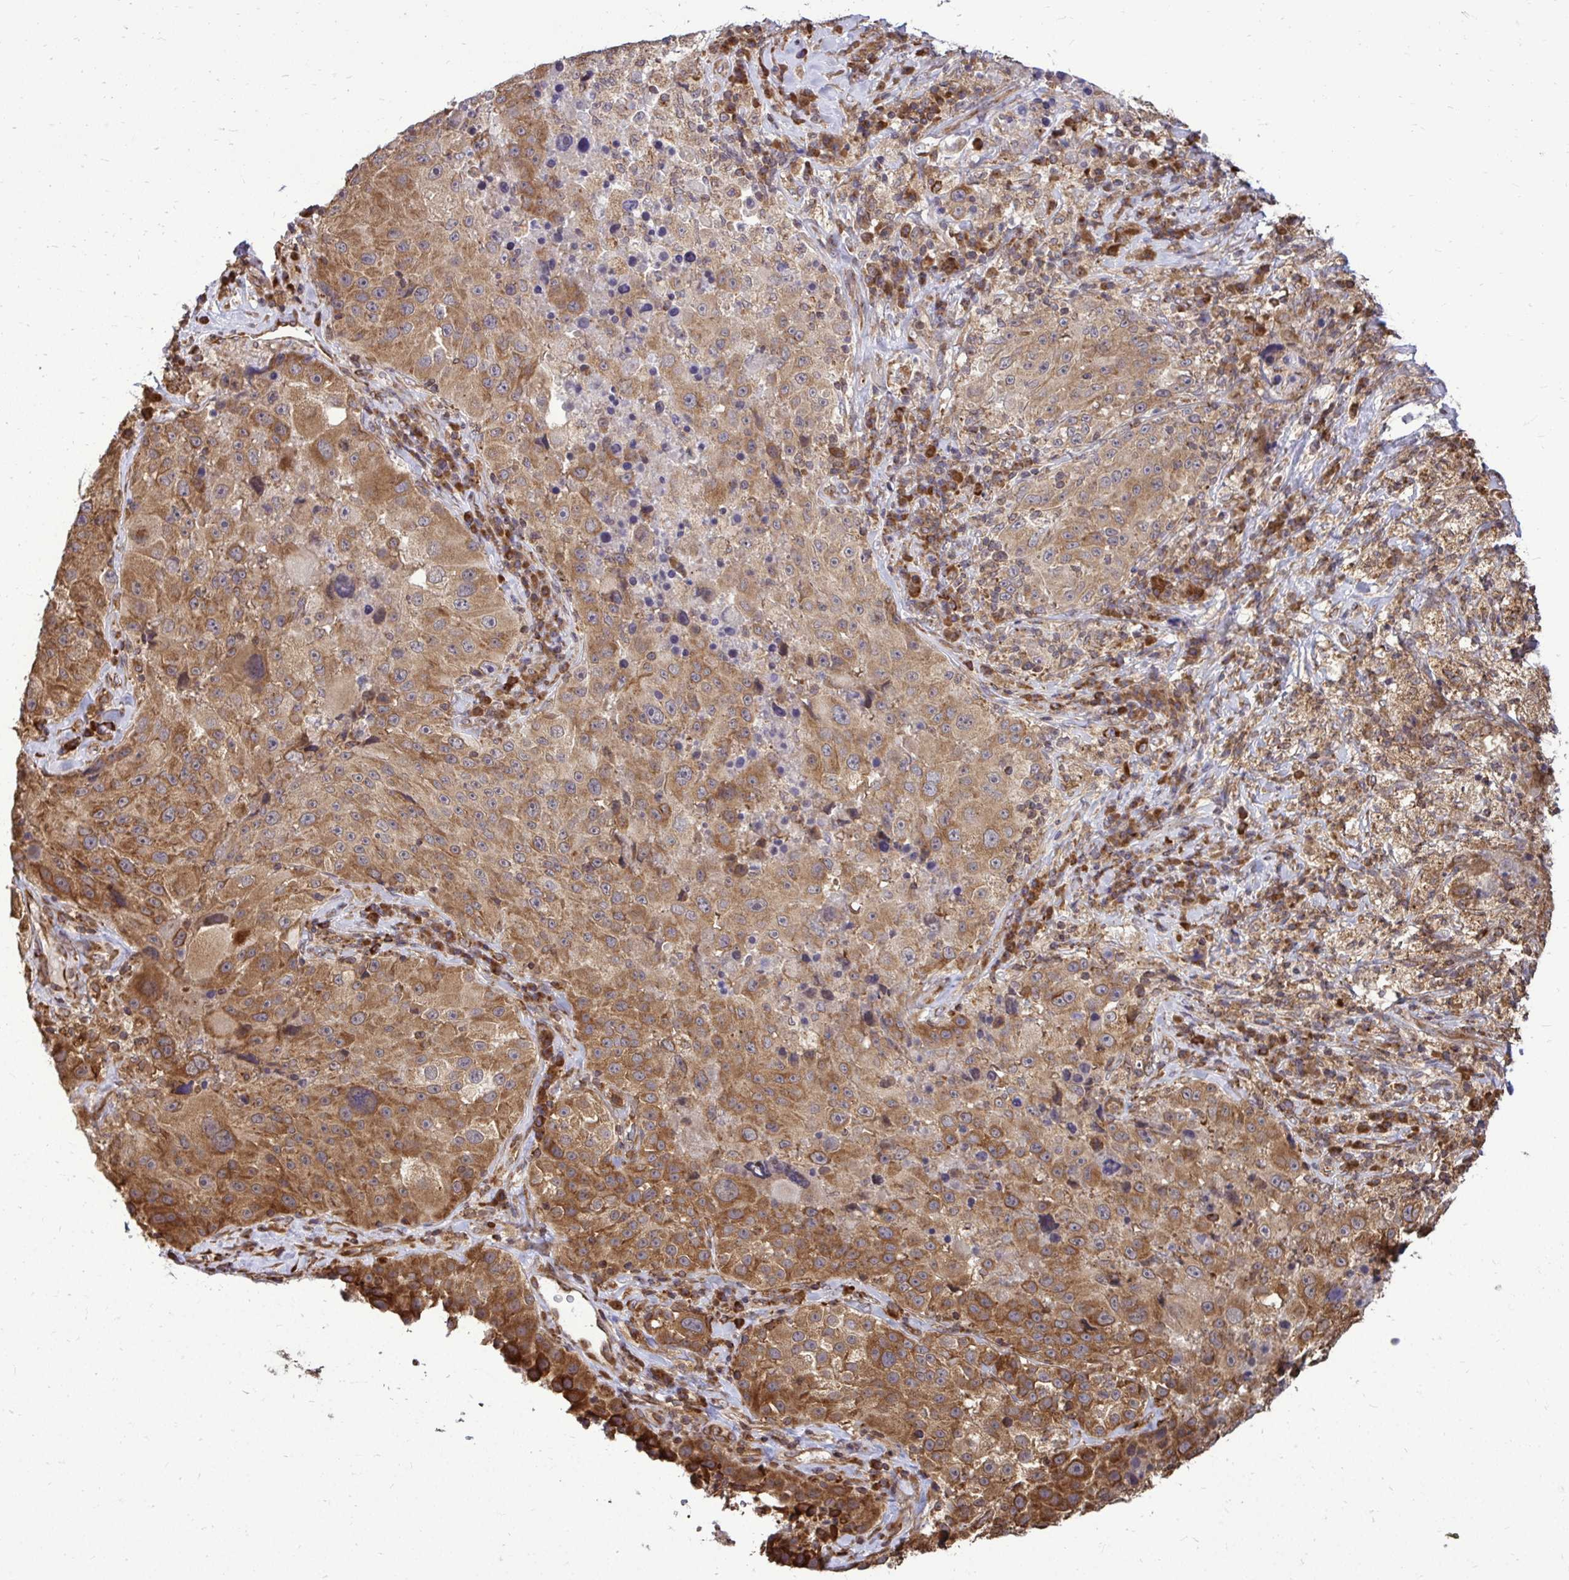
{"staining": {"intensity": "moderate", "quantity": ">75%", "location": "cytoplasmic/membranous"}, "tissue": "melanoma", "cell_type": "Tumor cells", "image_type": "cancer", "snomed": [{"axis": "morphology", "description": "Malignant melanoma, Metastatic site"}, {"axis": "topography", "description": "Lymph node"}], "caption": "Malignant melanoma (metastatic site) stained for a protein demonstrates moderate cytoplasmic/membranous positivity in tumor cells.", "gene": "FMR1", "patient": {"sex": "male", "age": 62}}